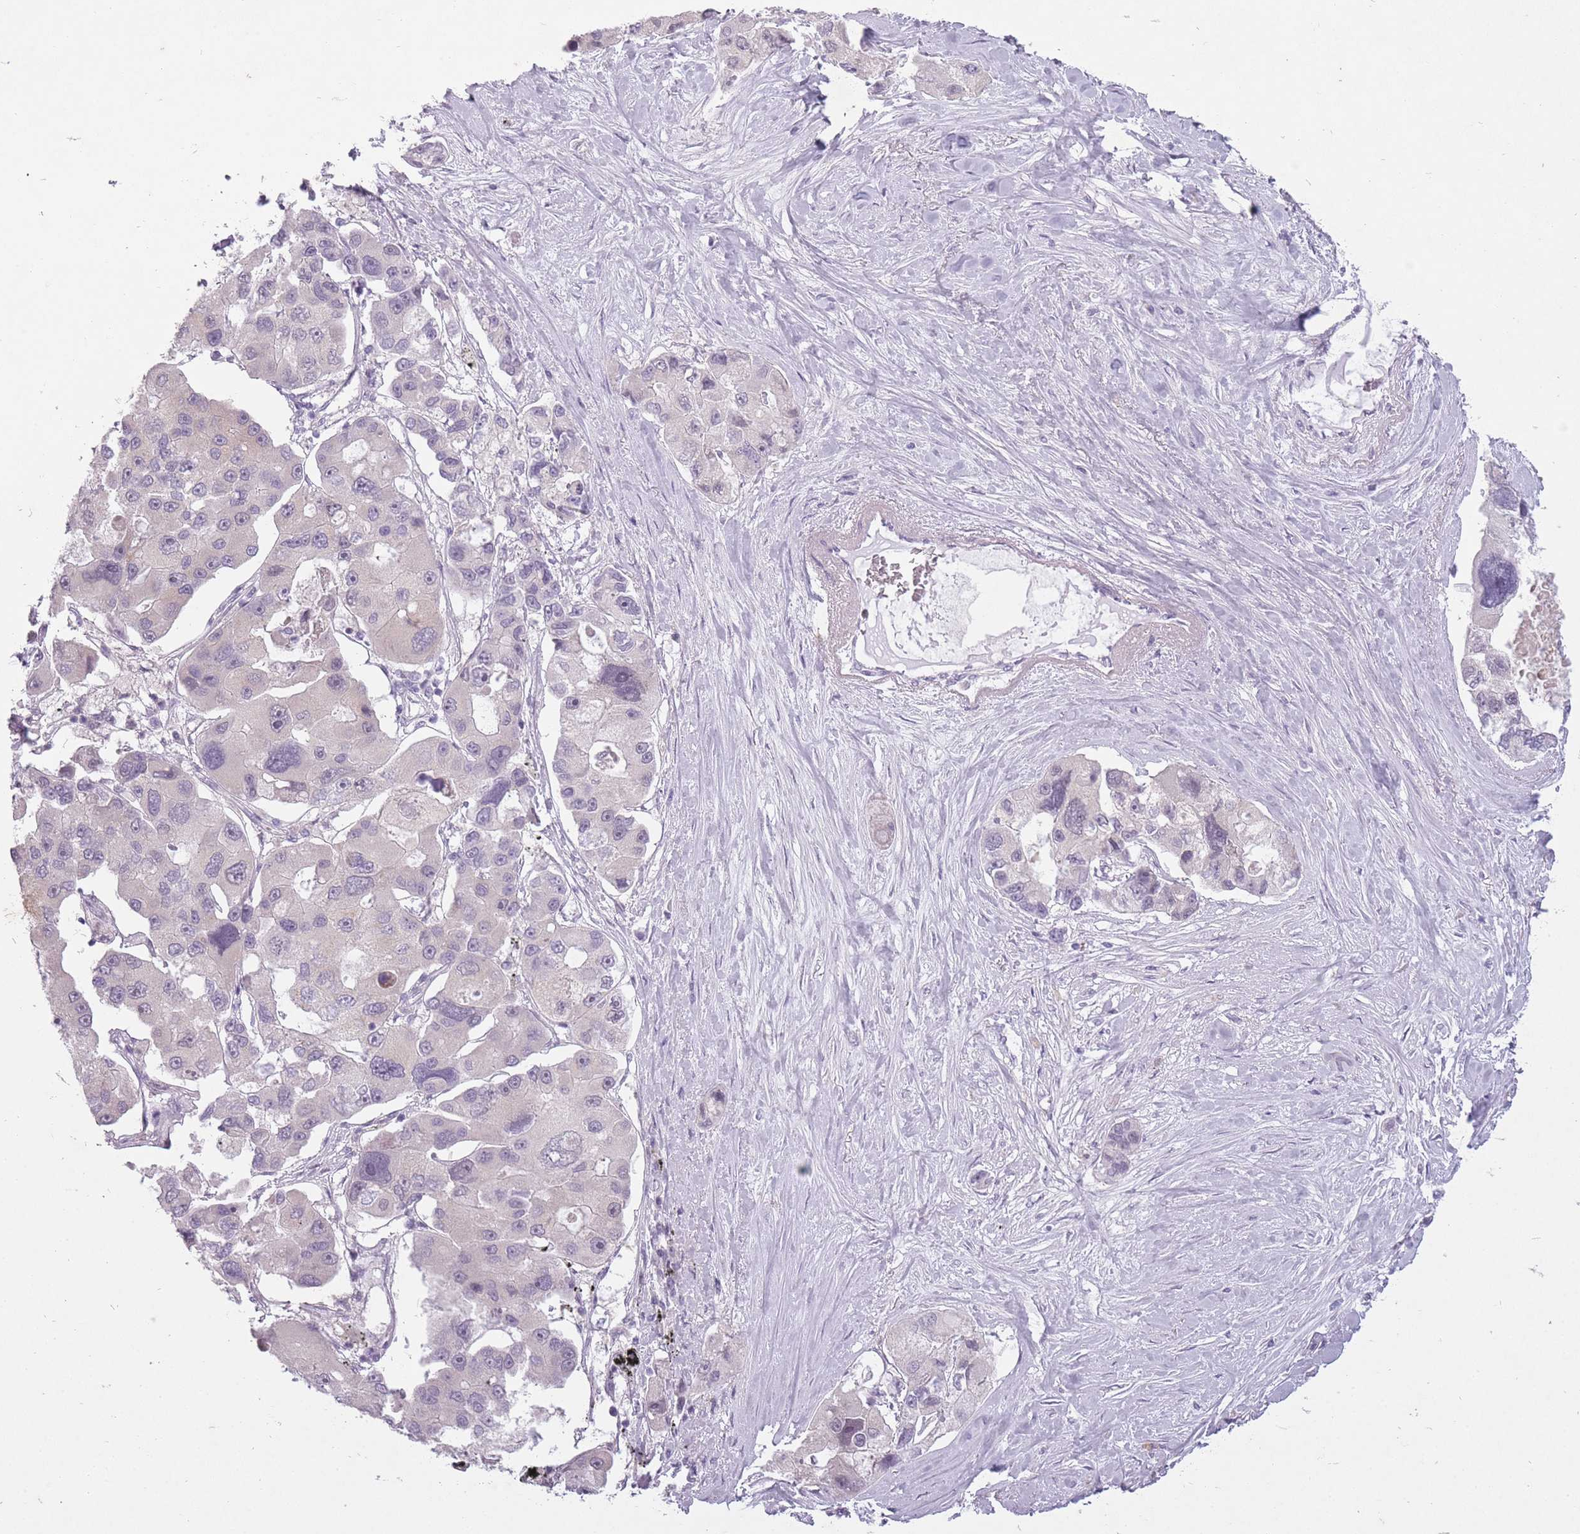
{"staining": {"intensity": "negative", "quantity": "none", "location": "none"}, "tissue": "lung cancer", "cell_type": "Tumor cells", "image_type": "cancer", "snomed": [{"axis": "morphology", "description": "Adenocarcinoma, NOS"}, {"axis": "topography", "description": "Lung"}], "caption": "An immunohistochemistry (IHC) histopathology image of lung adenocarcinoma is shown. There is no staining in tumor cells of lung adenocarcinoma.", "gene": "FAM43B", "patient": {"sex": "female", "age": 54}}